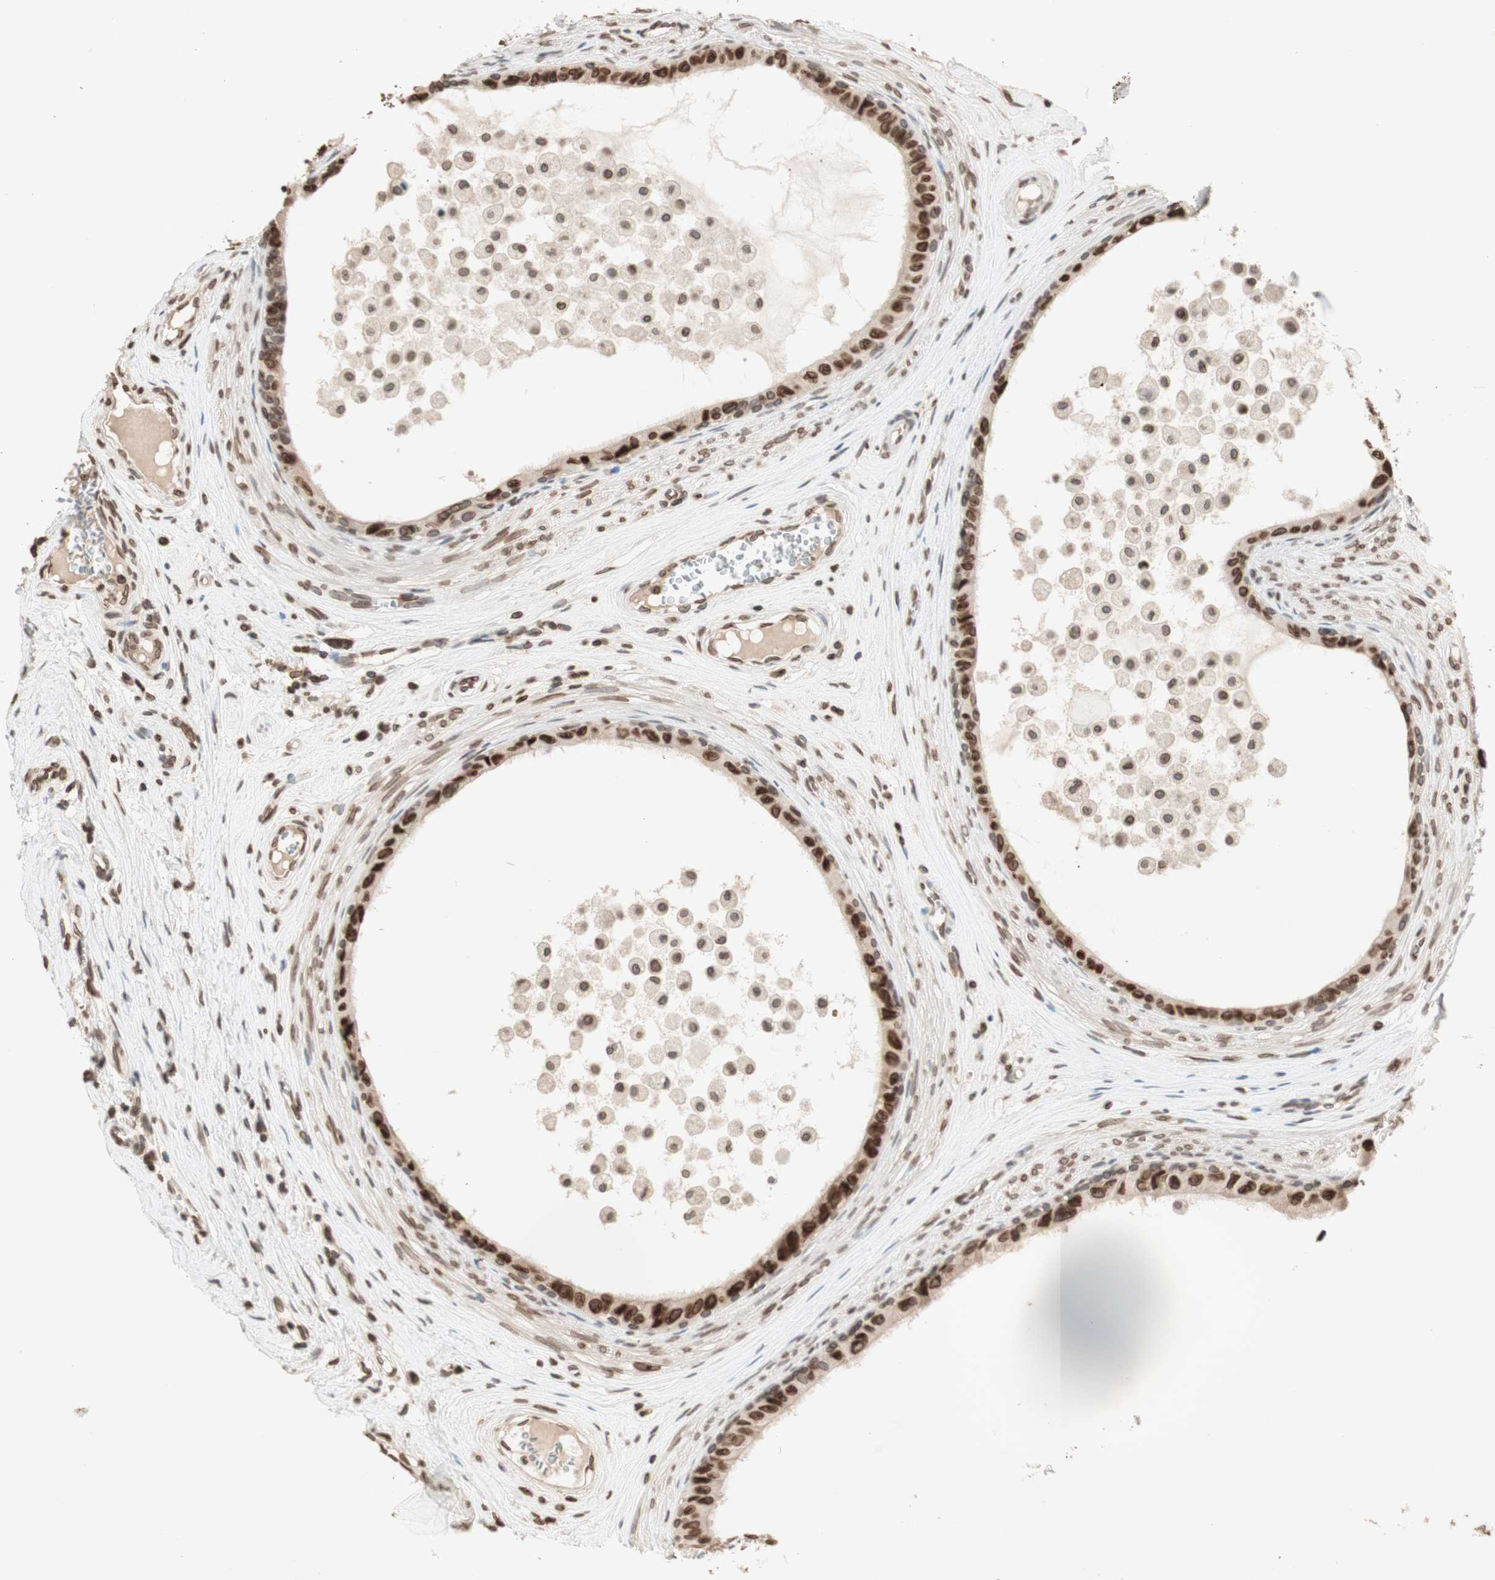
{"staining": {"intensity": "moderate", "quantity": ">75%", "location": "cytoplasmic/membranous,nuclear"}, "tissue": "epididymis", "cell_type": "Glandular cells", "image_type": "normal", "snomed": [{"axis": "morphology", "description": "Normal tissue, NOS"}, {"axis": "morphology", "description": "Inflammation, NOS"}, {"axis": "topography", "description": "Epididymis"}], "caption": "Immunohistochemistry photomicrograph of normal human epididymis stained for a protein (brown), which exhibits medium levels of moderate cytoplasmic/membranous,nuclear positivity in approximately >75% of glandular cells.", "gene": "TMPO", "patient": {"sex": "male", "age": 85}}